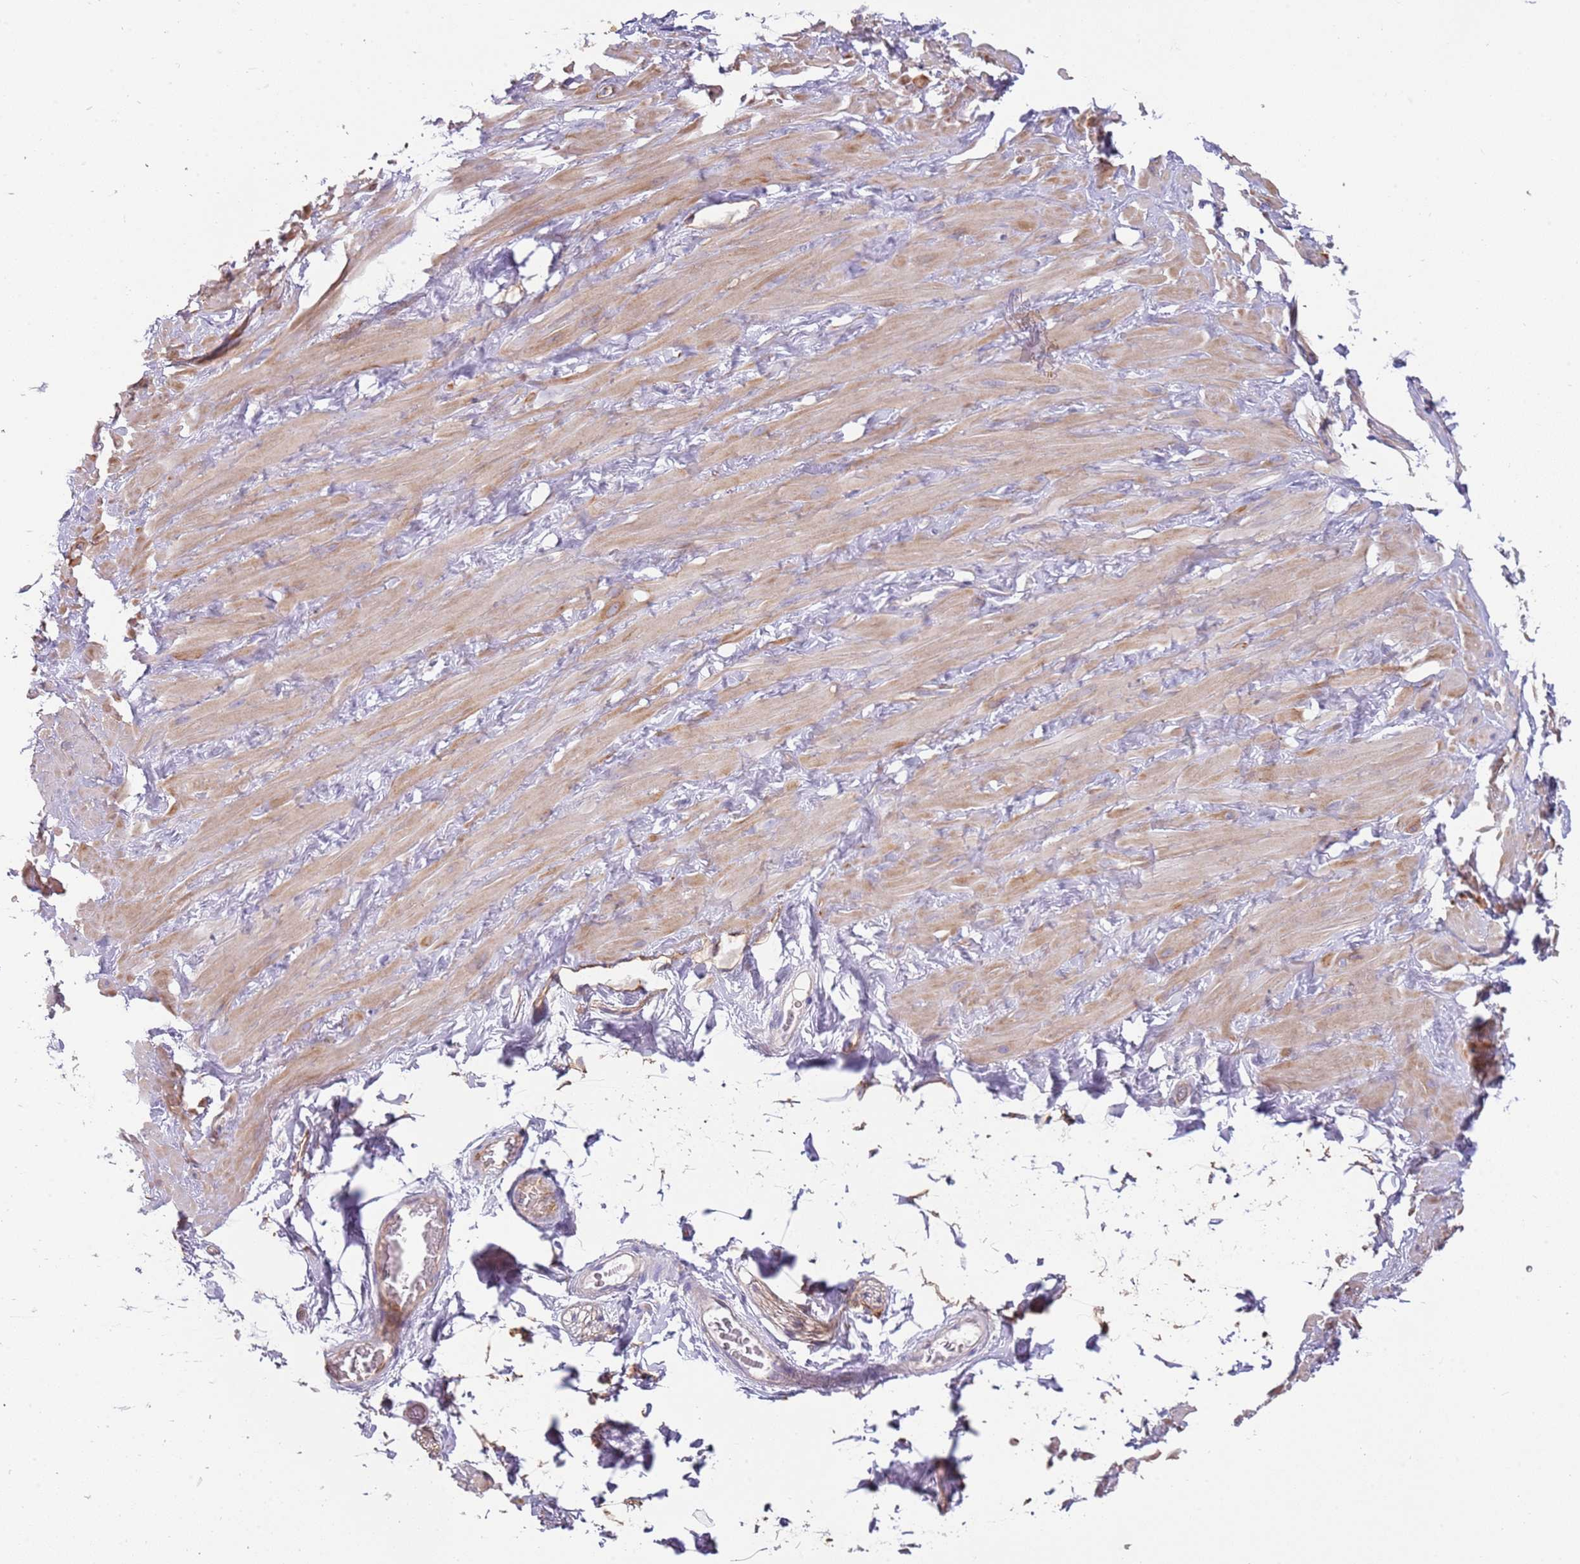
{"staining": {"intensity": "negative", "quantity": "none", "location": "none"}, "tissue": "adipose tissue", "cell_type": "Adipocytes", "image_type": "normal", "snomed": [{"axis": "morphology", "description": "Normal tissue, NOS"}, {"axis": "topography", "description": "Soft tissue"}, {"axis": "topography", "description": "Adipose tissue"}, {"axis": "topography", "description": "Vascular tissue"}, {"axis": "topography", "description": "Peripheral nerve tissue"}], "caption": "The photomicrograph demonstrates no staining of adipocytes in normal adipose tissue.", "gene": "ENSG00000271254", "patient": {"sex": "male", "age": 46}}